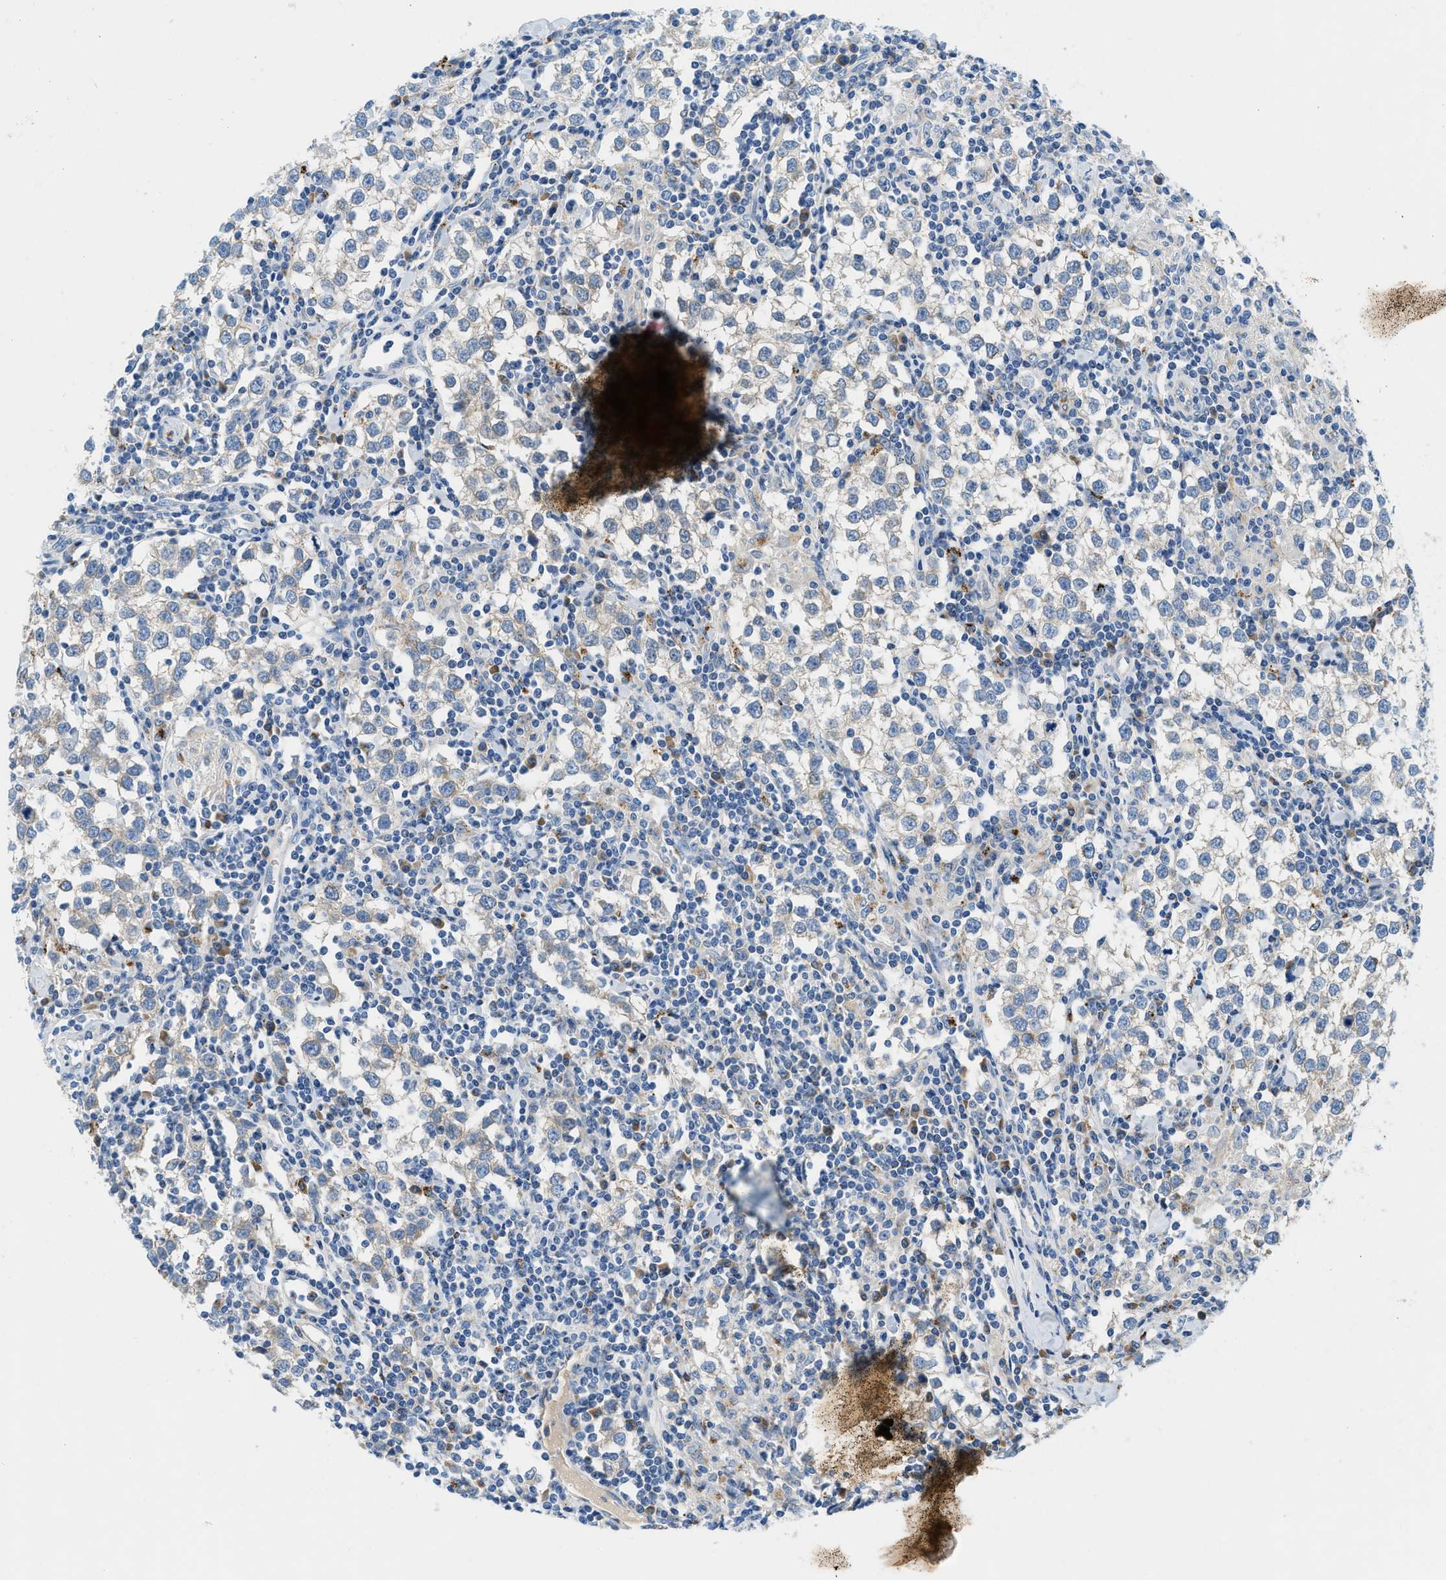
{"staining": {"intensity": "negative", "quantity": "none", "location": "none"}, "tissue": "testis cancer", "cell_type": "Tumor cells", "image_type": "cancer", "snomed": [{"axis": "morphology", "description": "Seminoma, NOS"}, {"axis": "morphology", "description": "Carcinoma, Embryonal, NOS"}, {"axis": "topography", "description": "Testis"}], "caption": "Protein analysis of testis cancer (seminoma) exhibits no significant expression in tumor cells.", "gene": "TMEM248", "patient": {"sex": "male", "age": 36}}